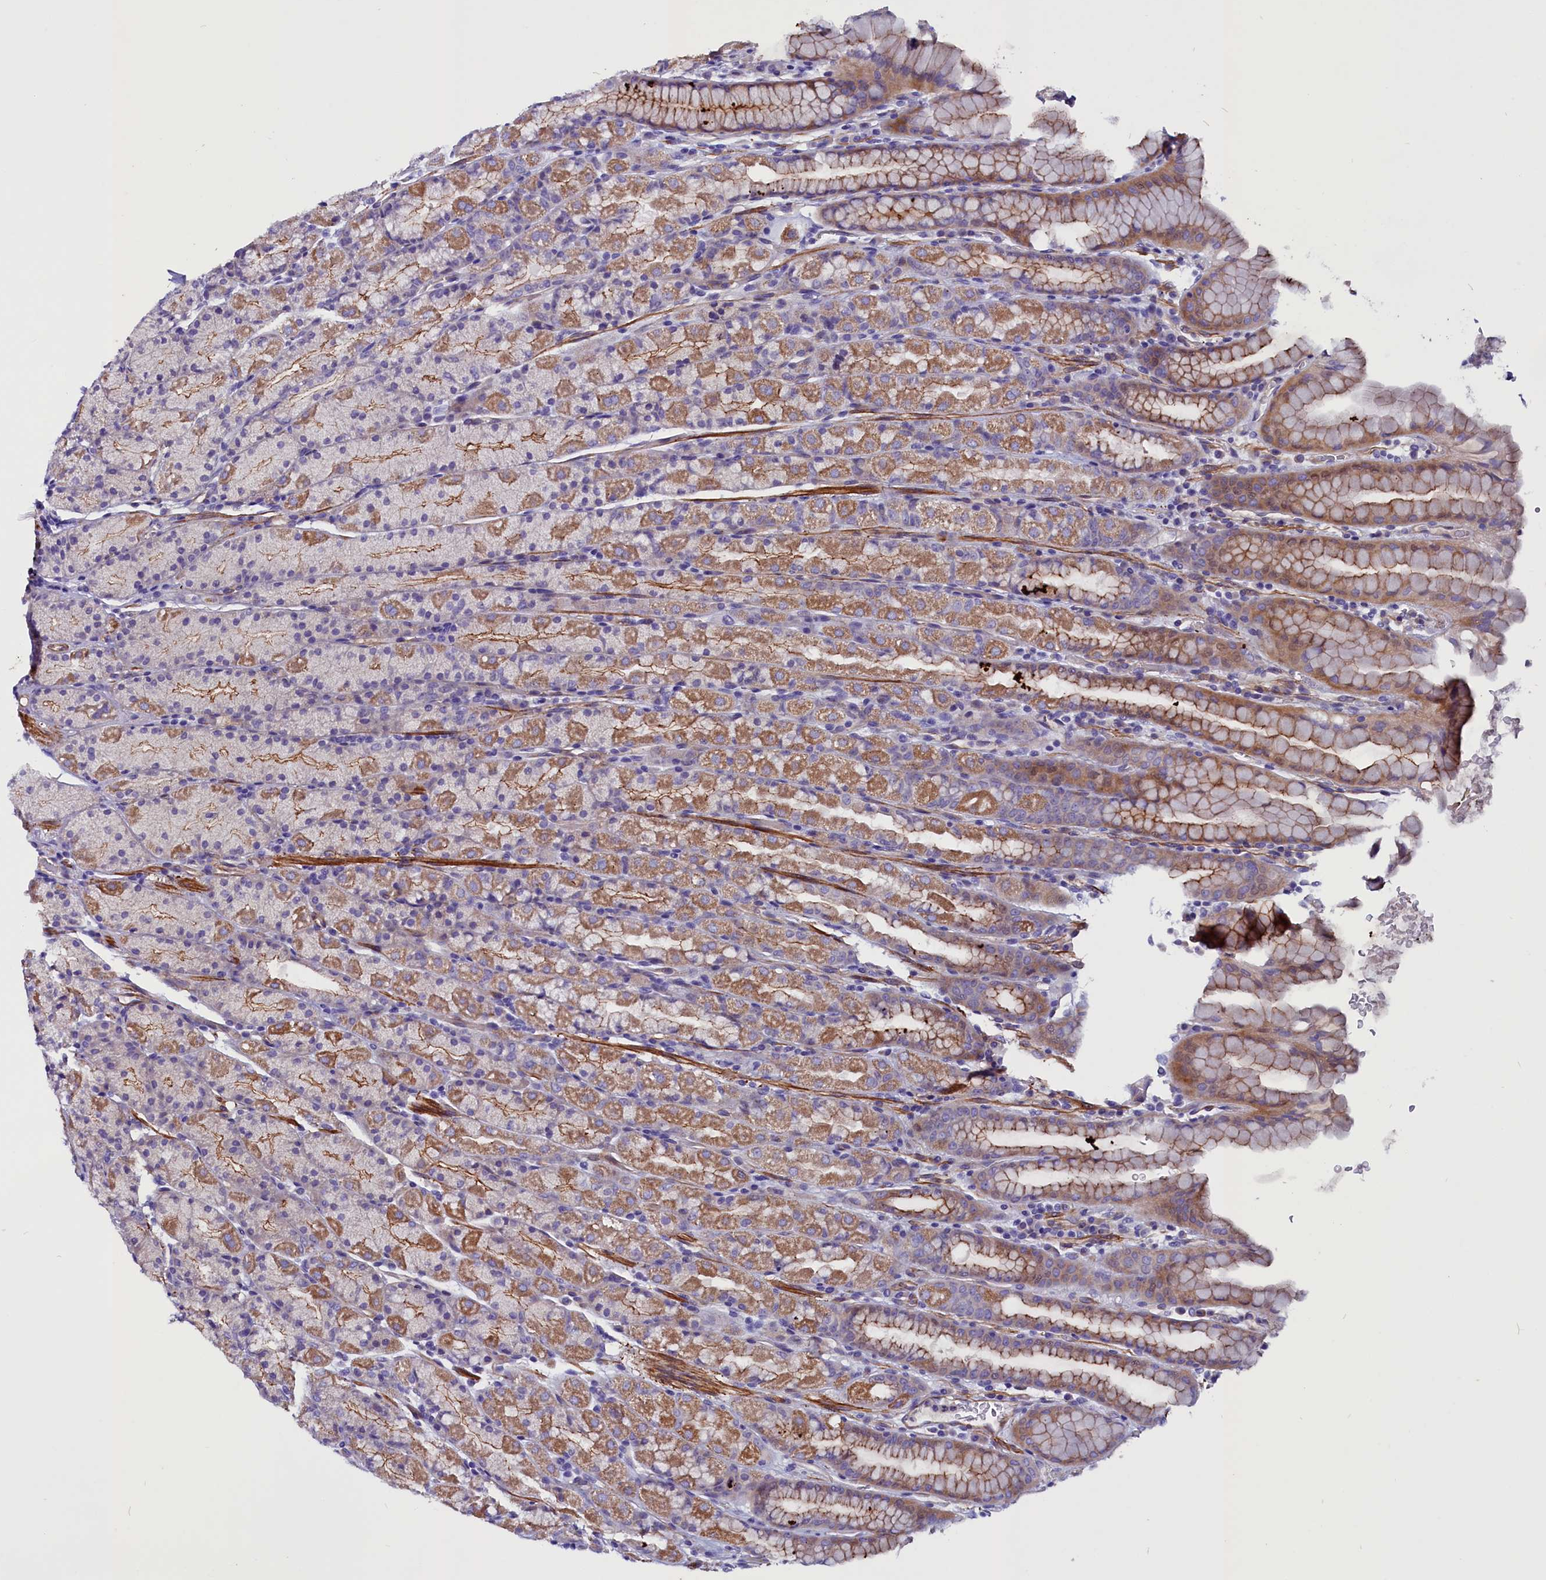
{"staining": {"intensity": "moderate", "quantity": "25%-75%", "location": "cytoplasmic/membranous"}, "tissue": "stomach", "cell_type": "Glandular cells", "image_type": "normal", "snomed": [{"axis": "morphology", "description": "Normal tissue, NOS"}, {"axis": "topography", "description": "Stomach, upper"}, {"axis": "topography", "description": "Stomach, lower"}, {"axis": "topography", "description": "Small intestine"}], "caption": "Immunohistochemistry (IHC) image of benign human stomach stained for a protein (brown), which exhibits medium levels of moderate cytoplasmic/membranous positivity in about 25%-75% of glandular cells.", "gene": "ZNF749", "patient": {"sex": "male", "age": 68}}